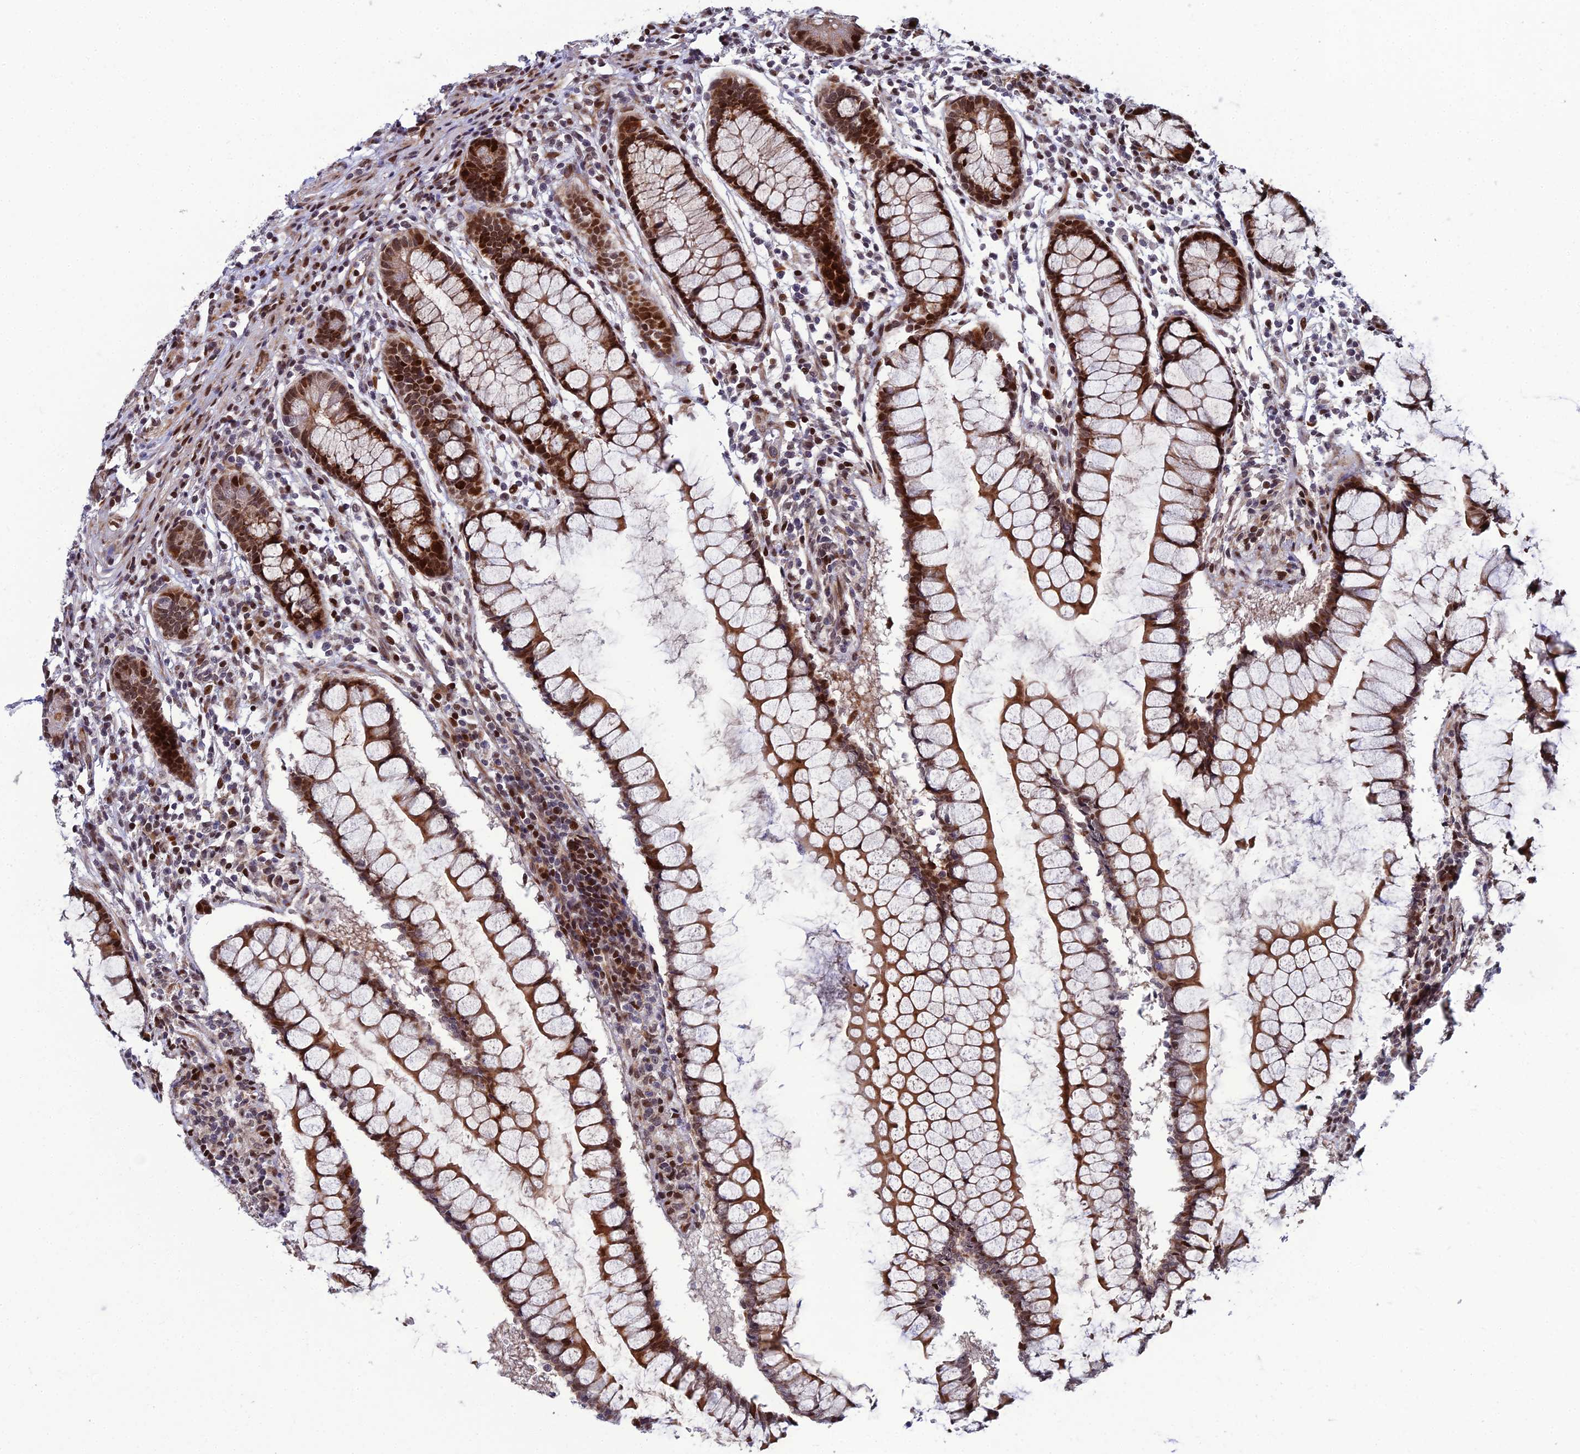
{"staining": {"intensity": "moderate", "quantity": "25%-75%", "location": "cytoplasmic/membranous"}, "tissue": "colon", "cell_type": "Endothelial cells", "image_type": "normal", "snomed": [{"axis": "morphology", "description": "Normal tissue, NOS"}, {"axis": "morphology", "description": "Adenocarcinoma, NOS"}, {"axis": "topography", "description": "Colon"}], "caption": "Immunohistochemical staining of benign colon shows 25%-75% levels of moderate cytoplasmic/membranous protein positivity in approximately 25%-75% of endothelial cells.", "gene": "ZNF668", "patient": {"sex": "female", "age": 55}}